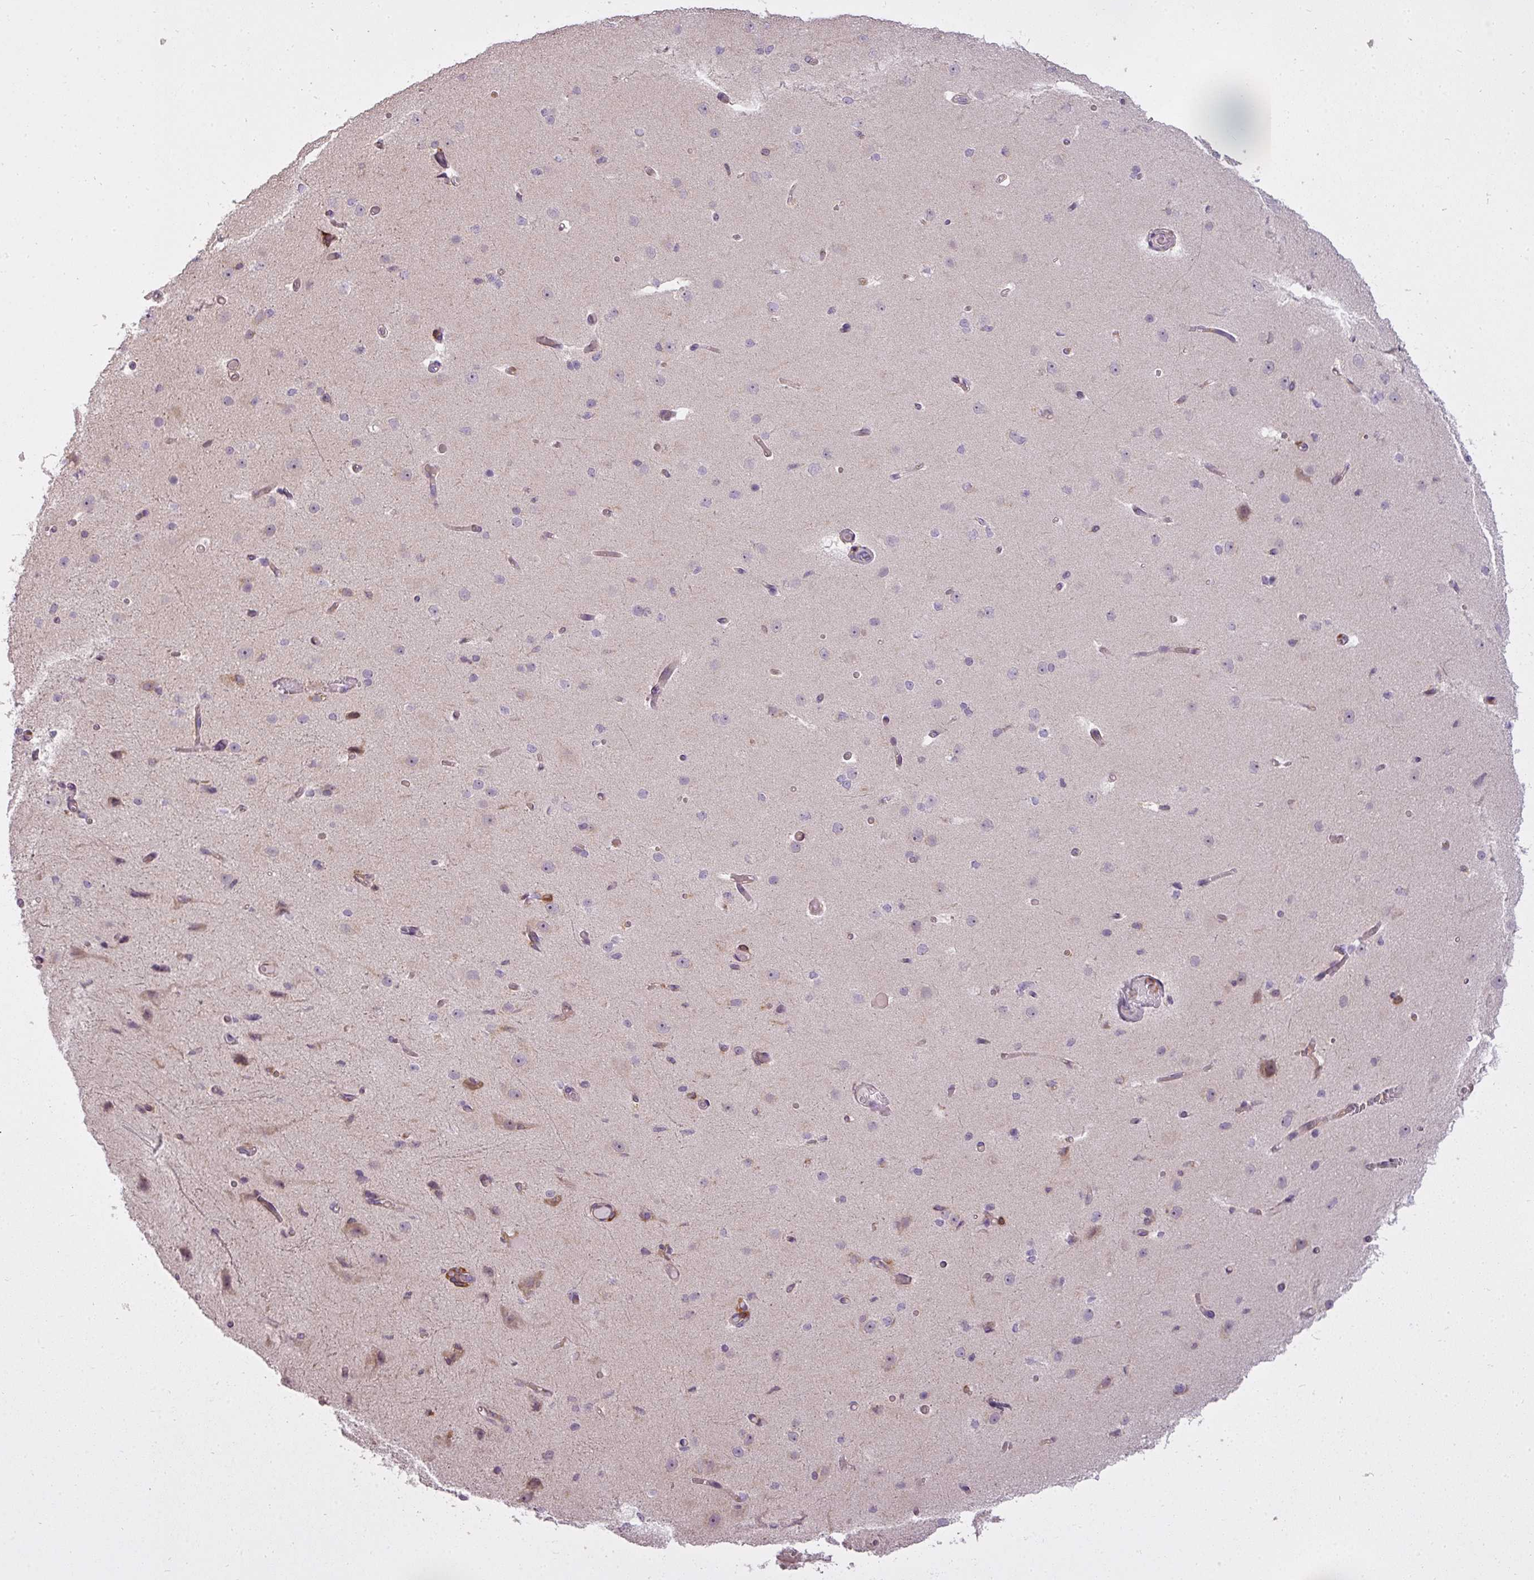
{"staining": {"intensity": "weak", "quantity": "25%-75%", "location": "cytoplasmic/membranous"}, "tissue": "cerebral cortex", "cell_type": "Endothelial cells", "image_type": "normal", "snomed": [{"axis": "morphology", "description": "Normal tissue, NOS"}, {"axis": "morphology", "description": "Inflammation, NOS"}, {"axis": "topography", "description": "Cerebral cortex"}], "caption": "This histopathology image reveals normal cerebral cortex stained with immunohistochemistry (IHC) to label a protein in brown. The cytoplasmic/membranous of endothelial cells show weak positivity for the protein. Nuclei are counter-stained blue.", "gene": "STK4", "patient": {"sex": "male", "age": 6}}